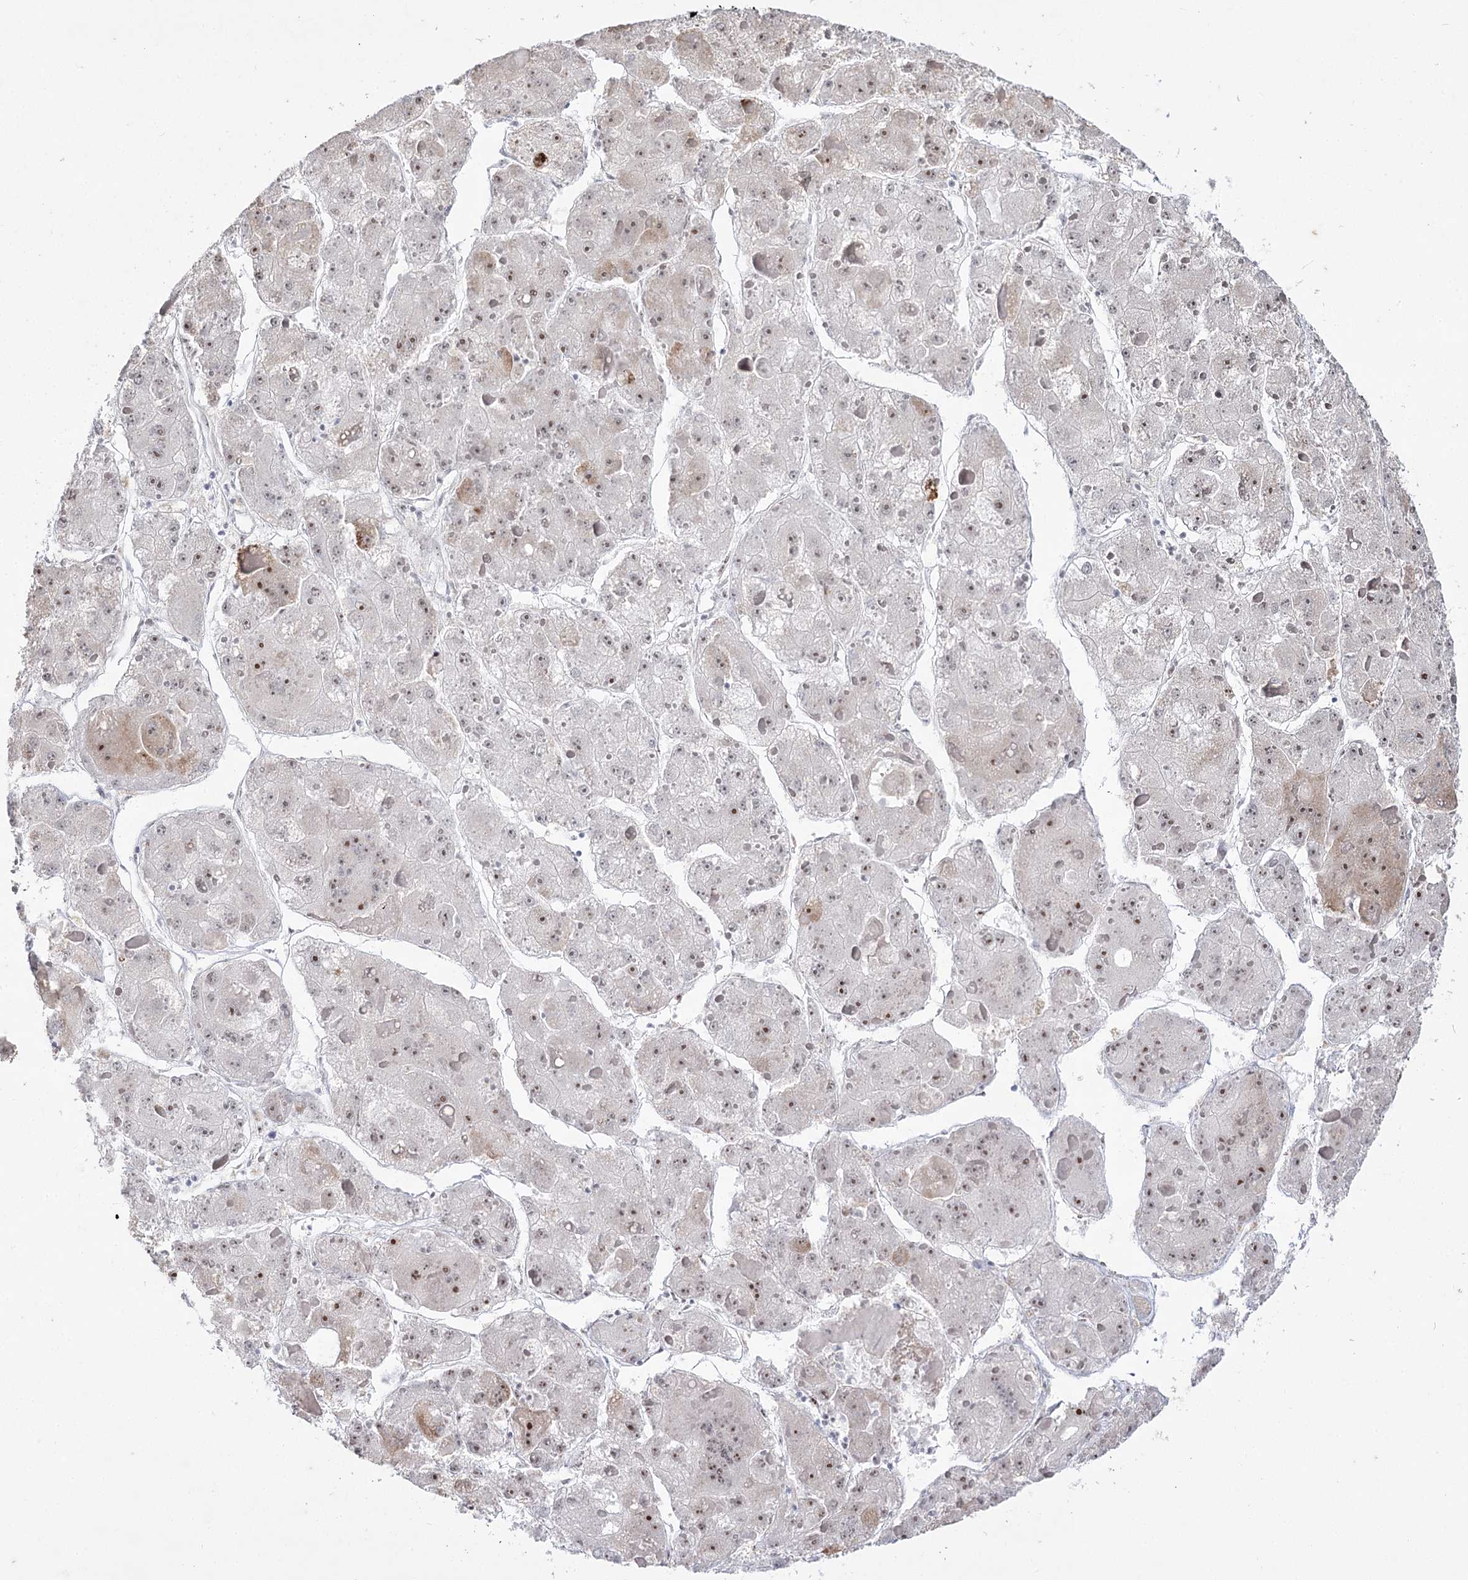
{"staining": {"intensity": "moderate", "quantity": "25%-75%", "location": "nuclear"}, "tissue": "liver cancer", "cell_type": "Tumor cells", "image_type": "cancer", "snomed": [{"axis": "morphology", "description": "Carcinoma, Hepatocellular, NOS"}, {"axis": "topography", "description": "Liver"}], "caption": "A medium amount of moderate nuclear positivity is present in approximately 25%-75% of tumor cells in liver hepatocellular carcinoma tissue.", "gene": "DDX50", "patient": {"sex": "female", "age": 73}}